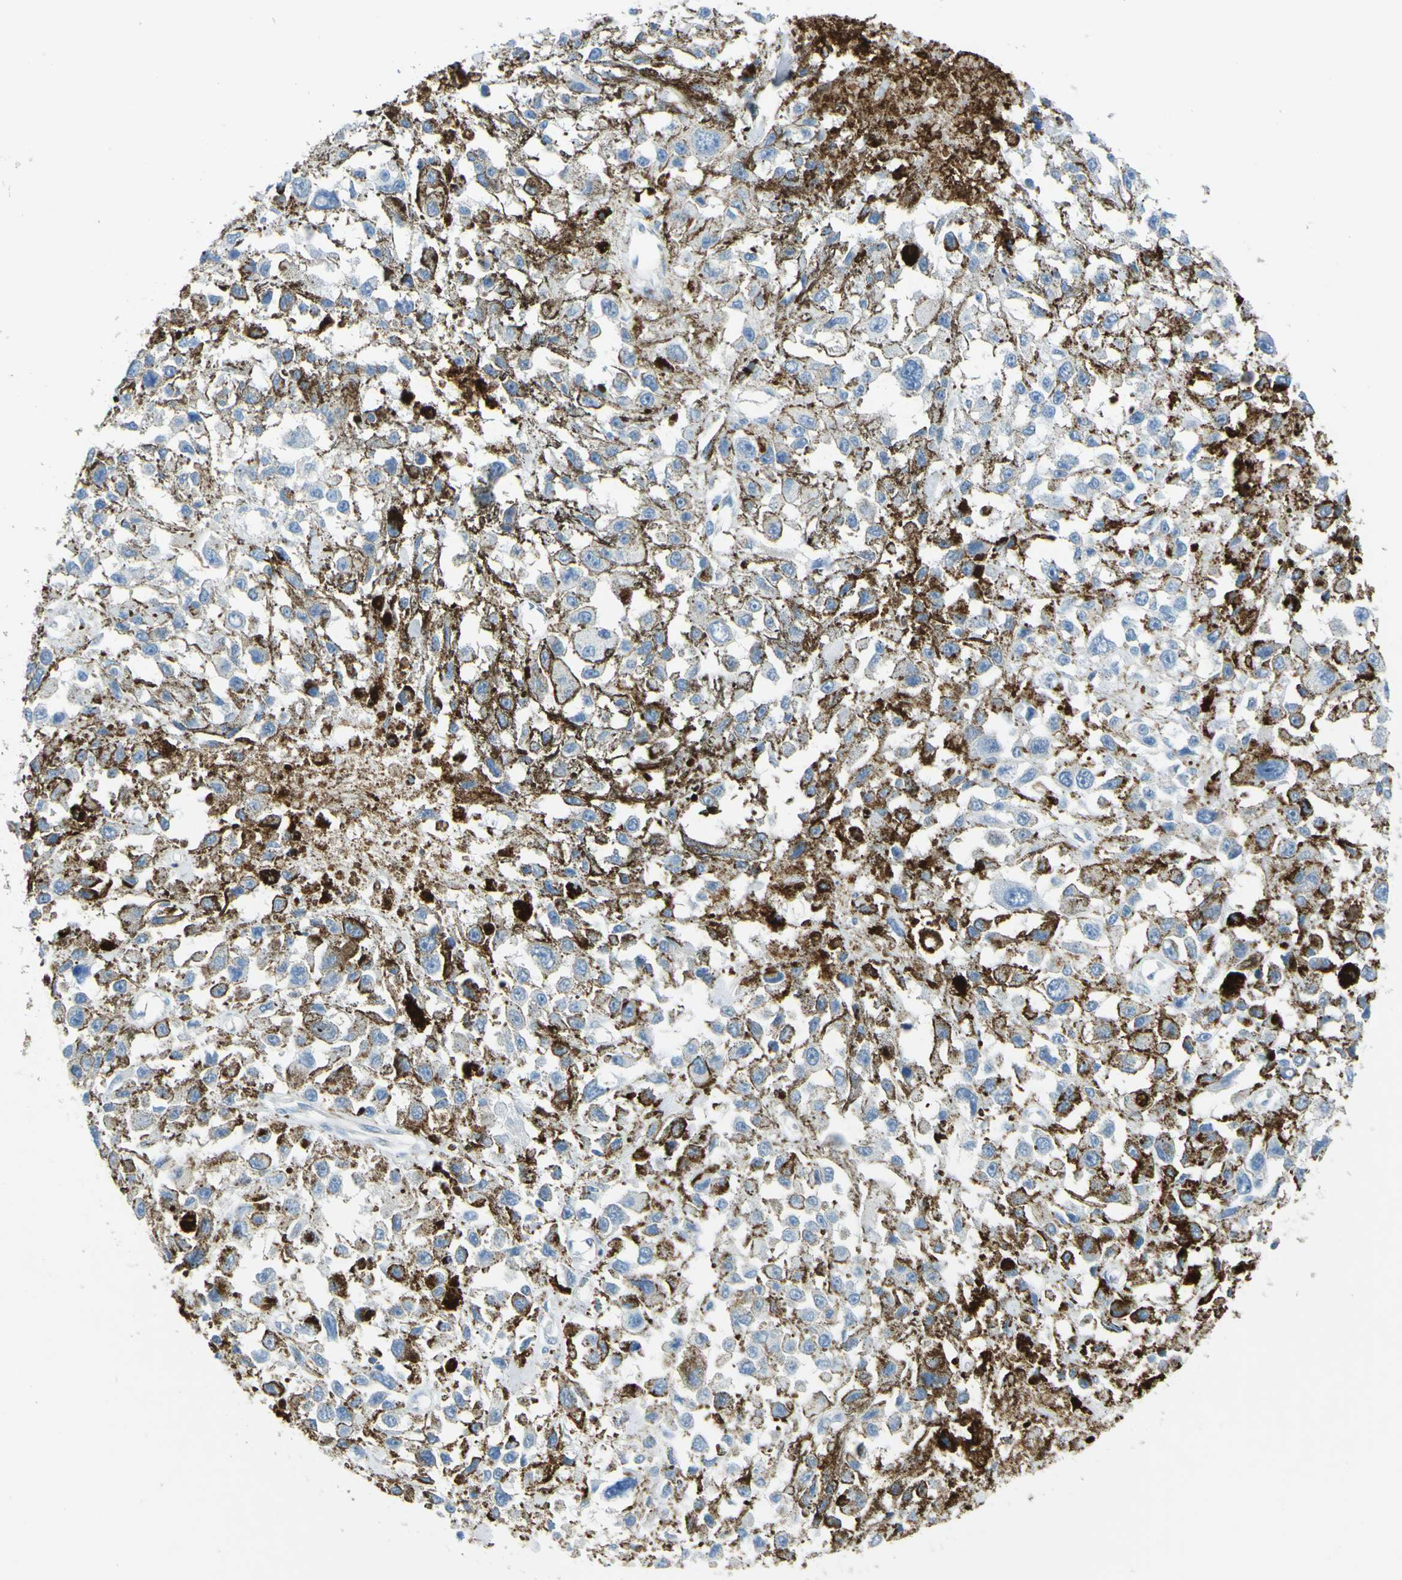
{"staining": {"intensity": "weak", "quantity": "25%-75%", "location": "cytoplasmic/membranous"}, "tissue": "melanoma", "cell_type": "Tumor cells", "image_type": "cancer", "snomed": [{"axis": "morphology", "description": "Malignant melanoma, Metastatic site"}, {"axis": "topography", "description": "Lymph node"}], "caption": "An image of human melanoma stained for a protein shows weak cytoplasmic/membranous brown staining in tumor cells.", "gene": "OGN", "patient": {"sex": "male", "age": 59}}